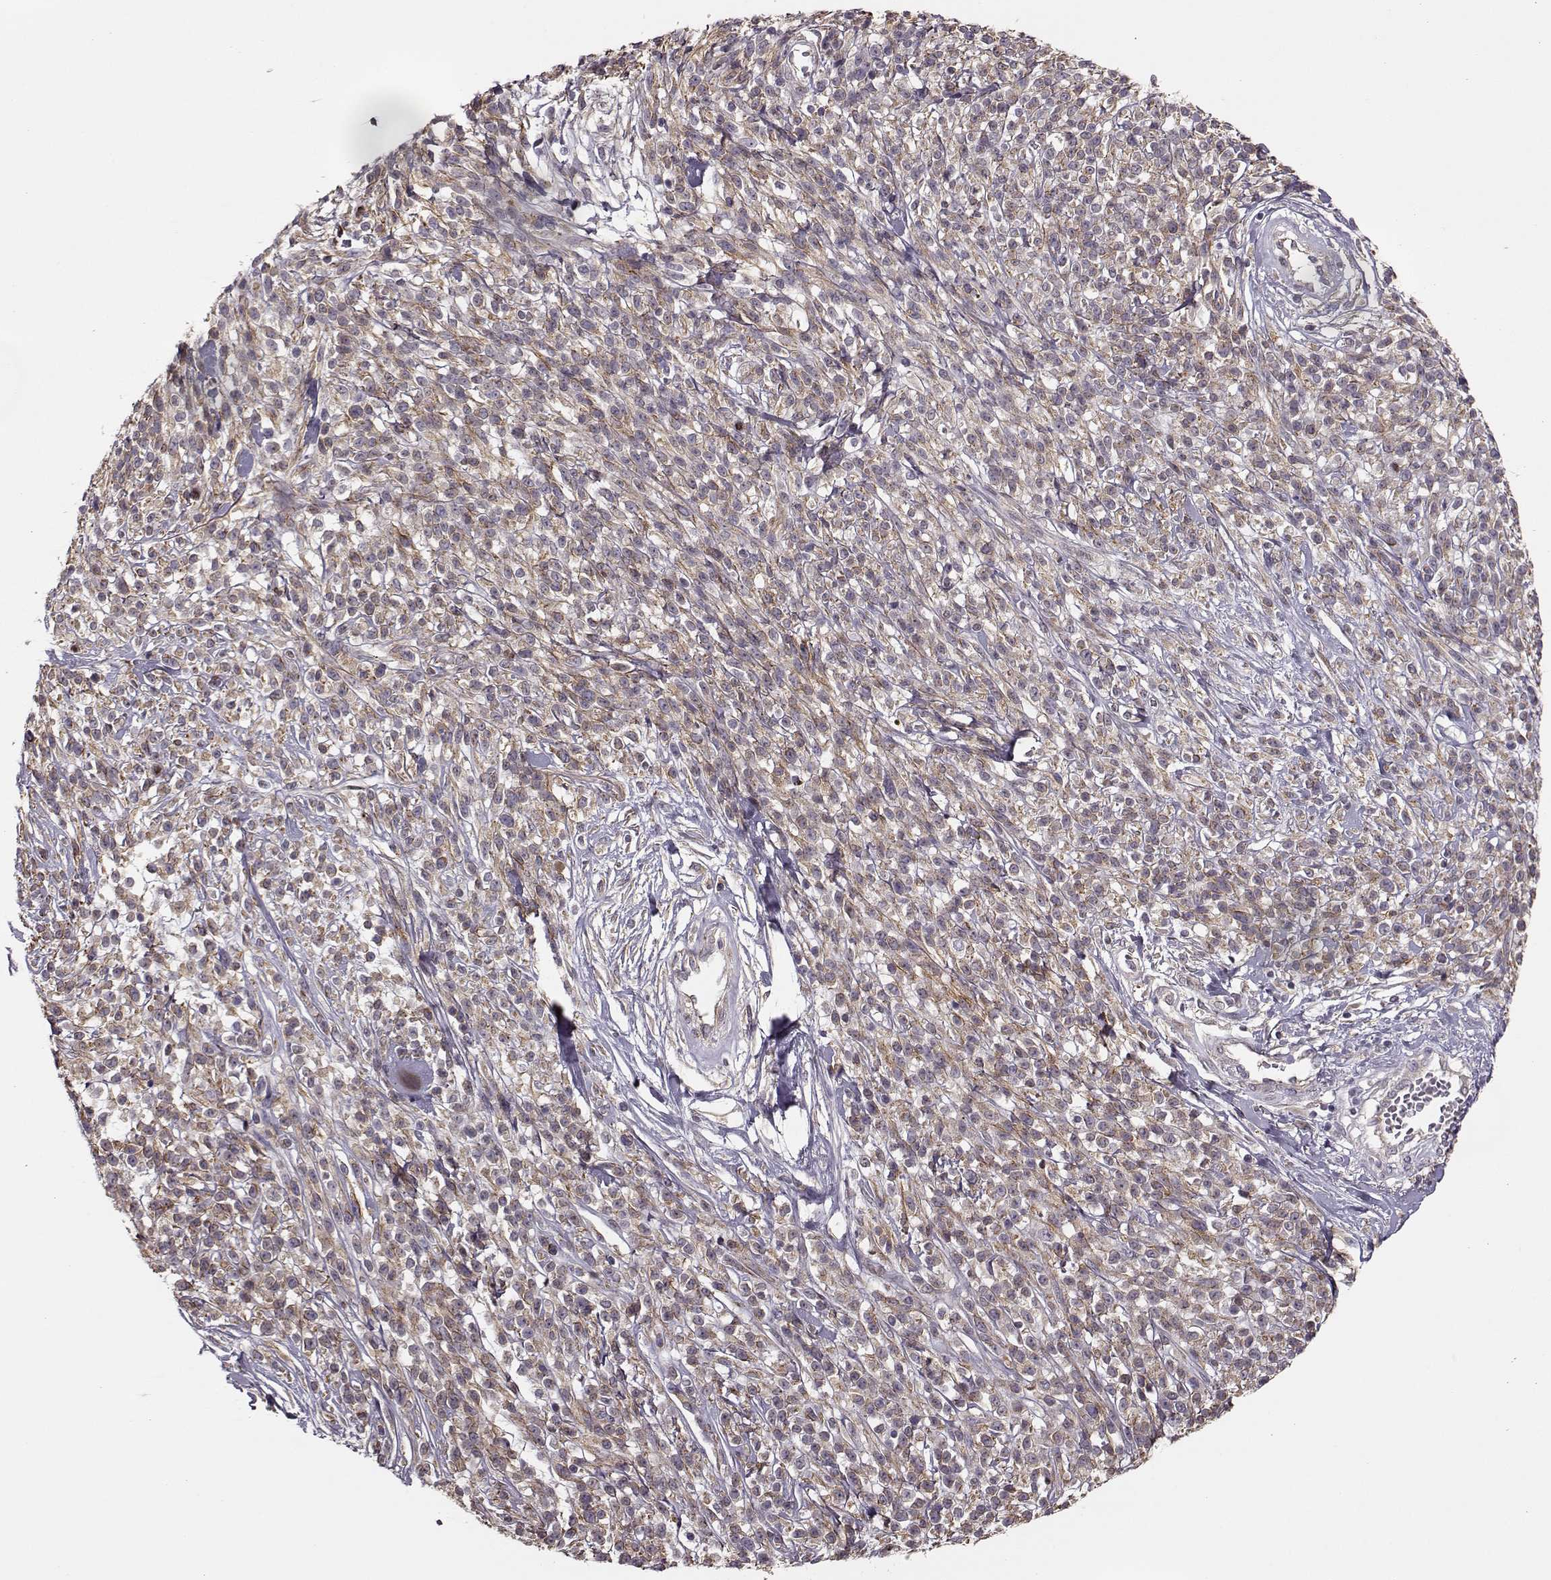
{"staining": {"intensity": "weak", "quantity": ">75%", "location": "cytoplasmic/membranous"}, "tissue": "melanoma", "cell_type": "Tumor cells", "image_type": "cancer", "snomed": [{"axis": "morphology", "description": "Malignant melanoma, NOS"}, {"axis": "topography", "description": "Skin"}, {"axis": "topography", "description": "Skin of trunk"}], "caption": "Melanoma tissue shows weak cytoplasmic/membranous staining in approximately >75% of tumor cells", "gene": "MTR", "patient": {"sex": "male", "age": 74}}